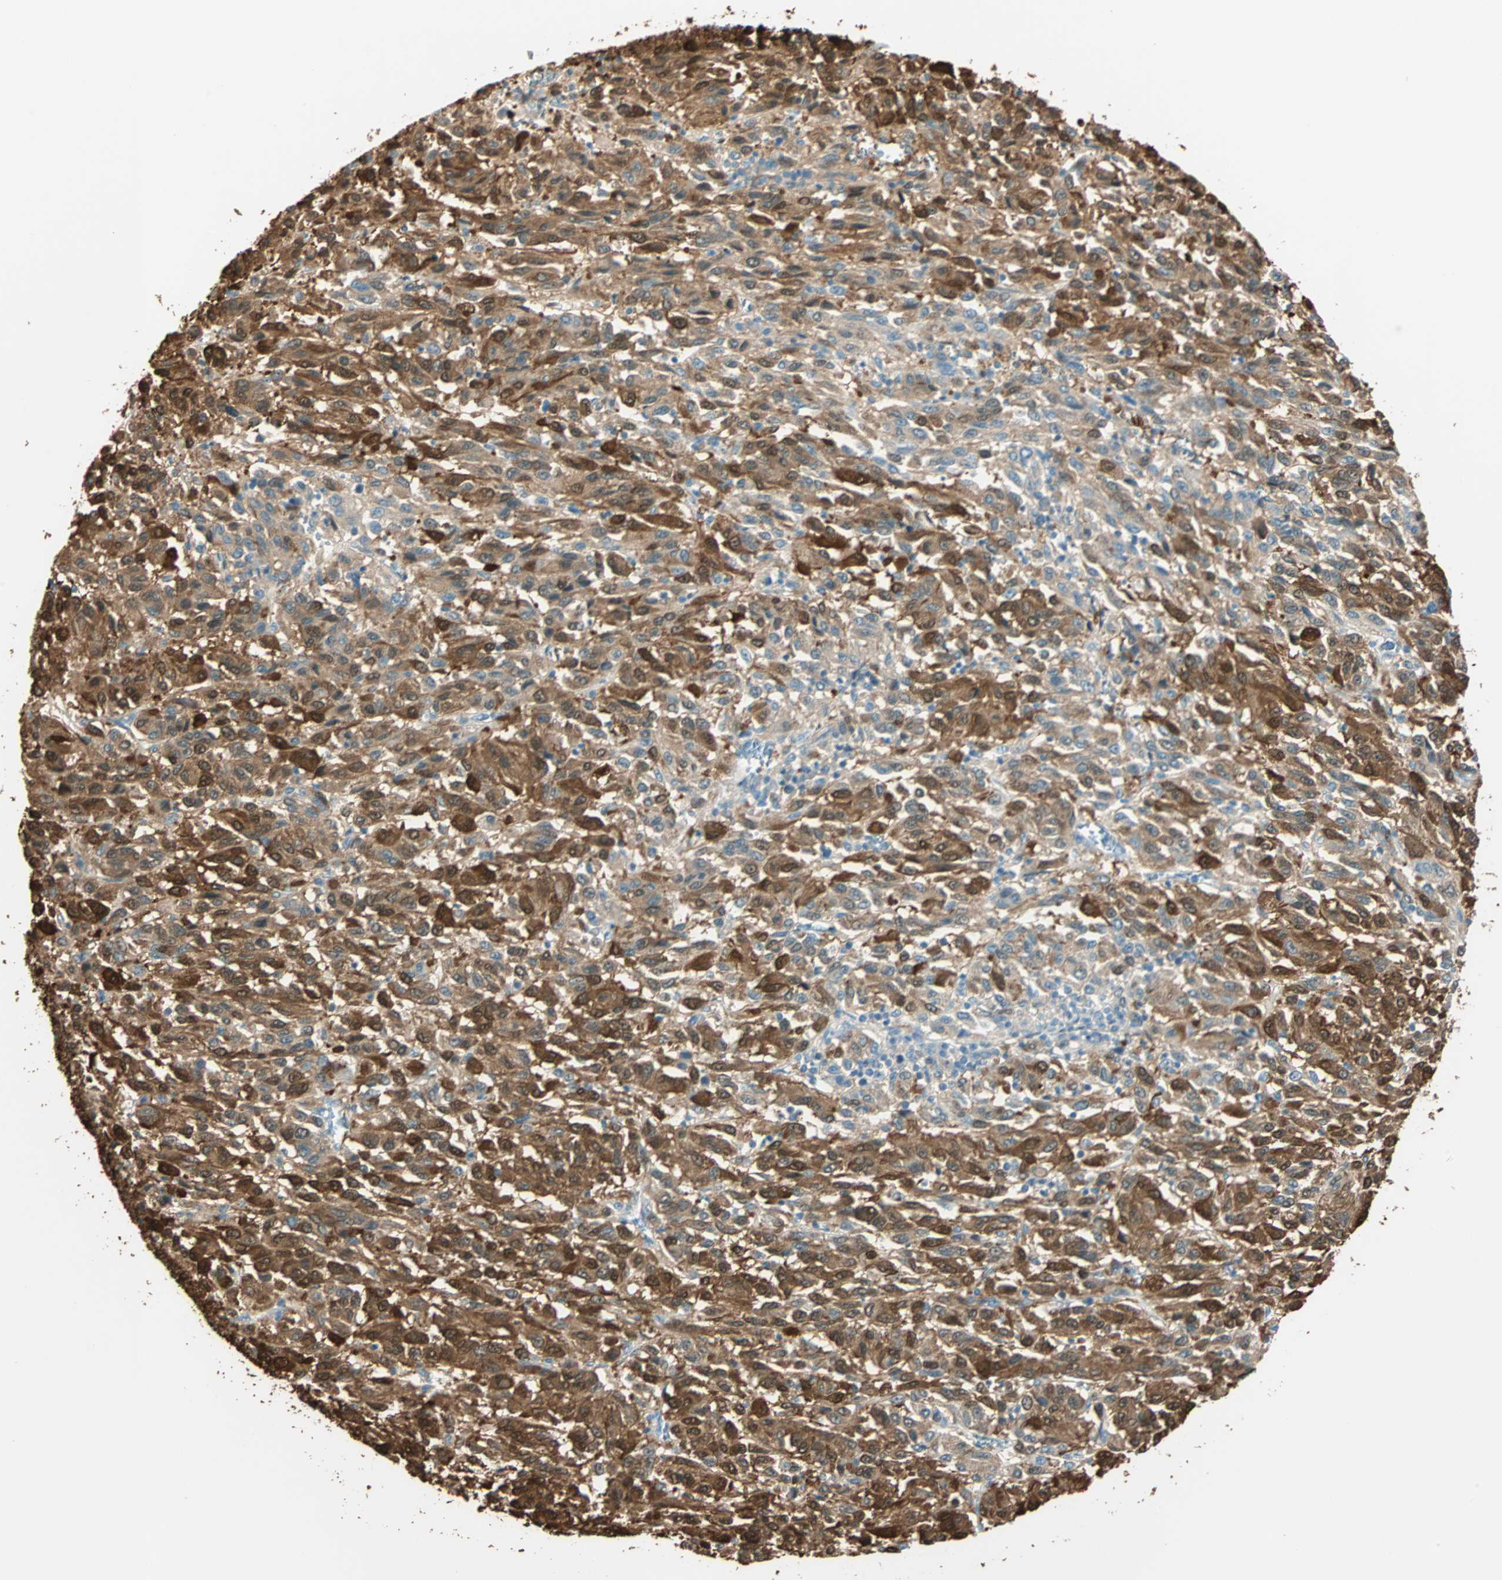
{"staining": {"intensity": "strong", "quantity": ">75%", "location": "cytoplasmic/membranous,nuclear"}, "tissue": "melanoma", "cell_type": "Tumor cells", "image_type": "cancer", "snomed": [{"axis": "morphology", "description": "Malignant melanoma, Metastatic site"}, {"axis": "topography", "description": "Lung"}], "caption": "An IHC micrograph of neoplastic tissue is shown. Protein staining in brown highlights strong cytoplasmic/membranous and nuclear positivity in melanoma within tumor cells. (DAB = brown stain, brightfield microscopy at high magnification).", "gene": "S100A1", "patient": {"sex": "male", "age": 64}}